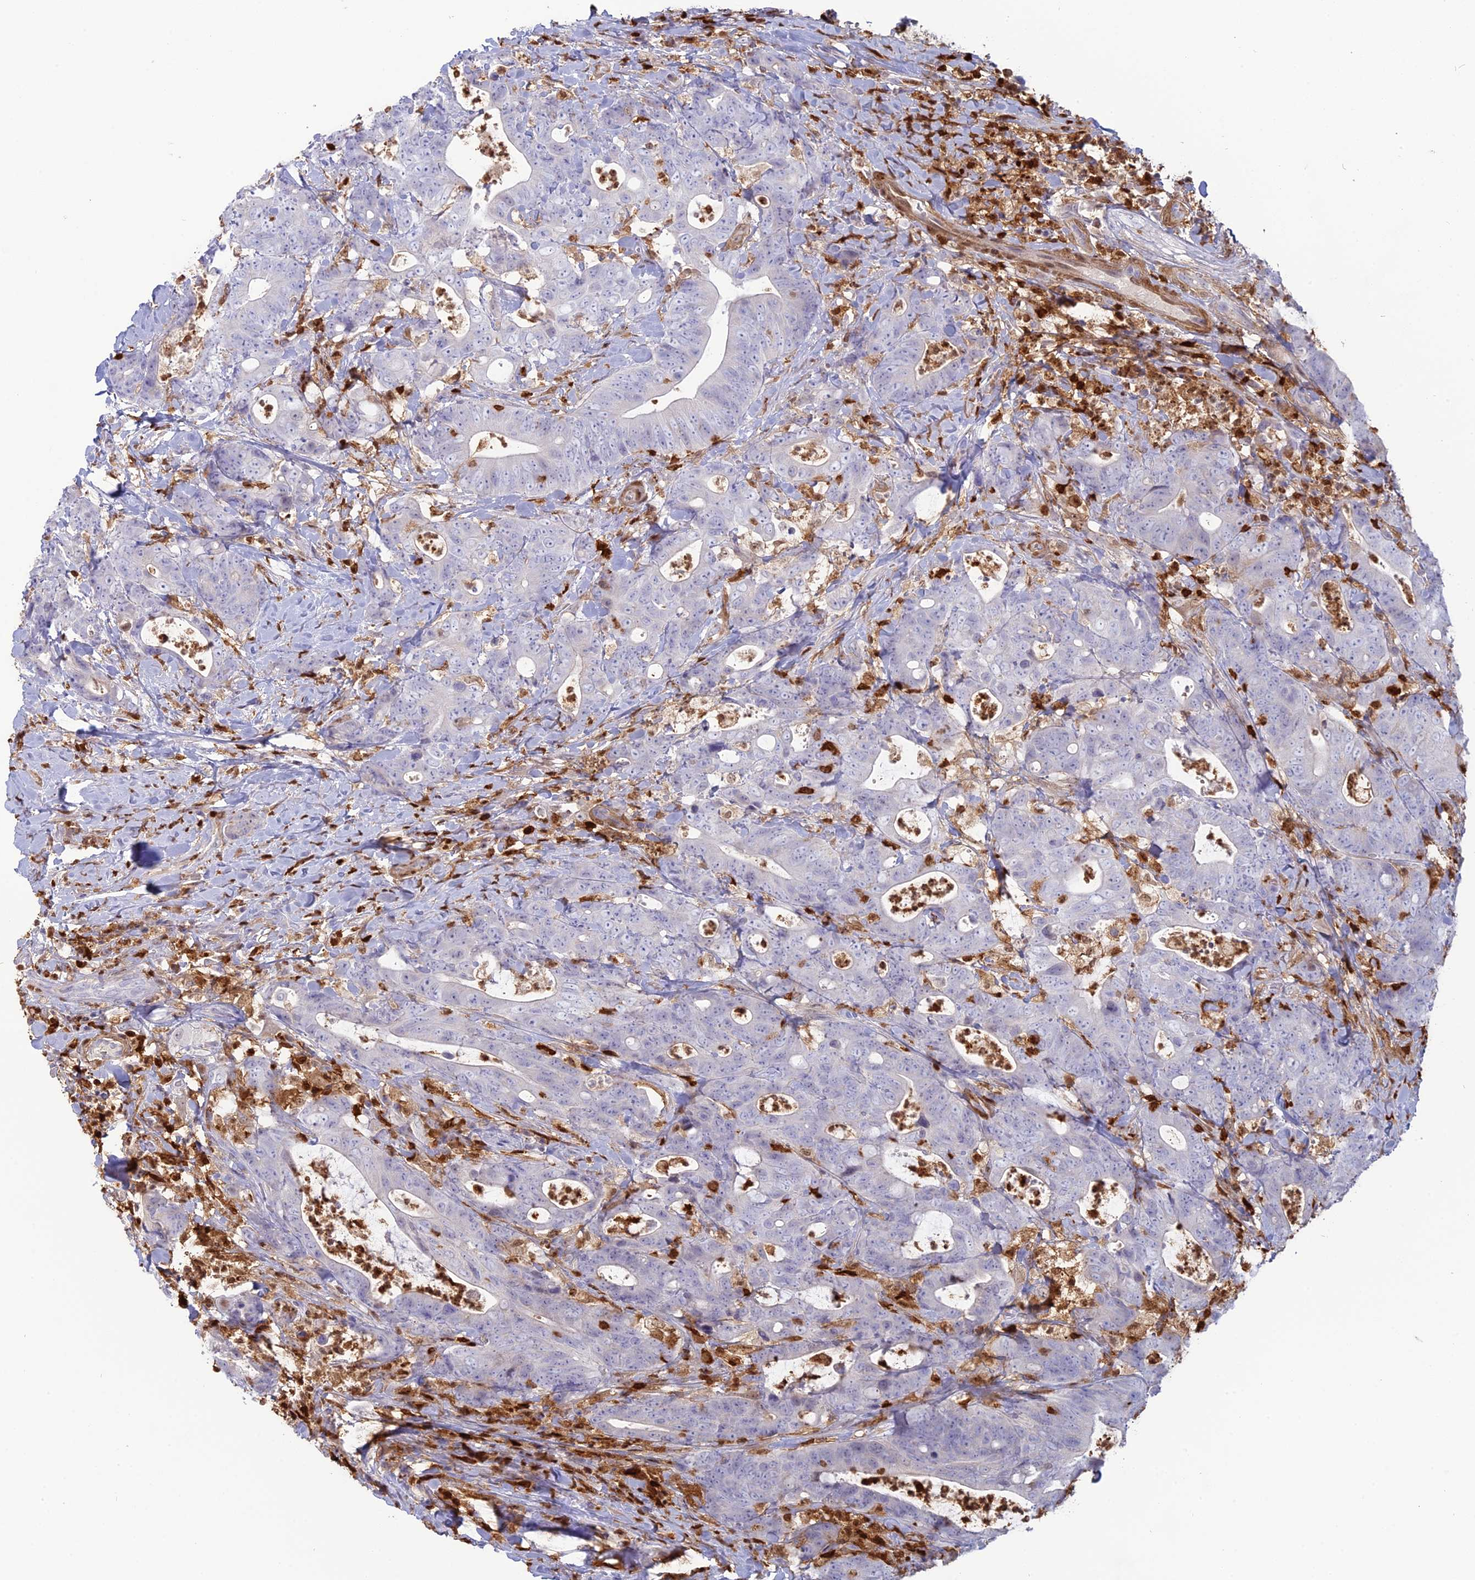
{"staining": {"intensity": "negative", "quantity": "none", "location": "none"}, "tissue": "colorectal cancer", "cell_type": "Tumor cells", "image_type": "cancer", "snomed": [{"axis": "morphology", "description": "Adenocarcinoma, NOS"}, {"axis": "topography", "description": "Colon"}], "caption": "Immunohistochemistry (IHC) photomicrograph of neoplastic tissue: human colorectal adenocarcinoma stained with DAB (3,3'-diaminobenzidine) shows no significant protein staining in tumor cells.", "gene": "PGBD4", "patient": {"sex": "female", "age": 82}}